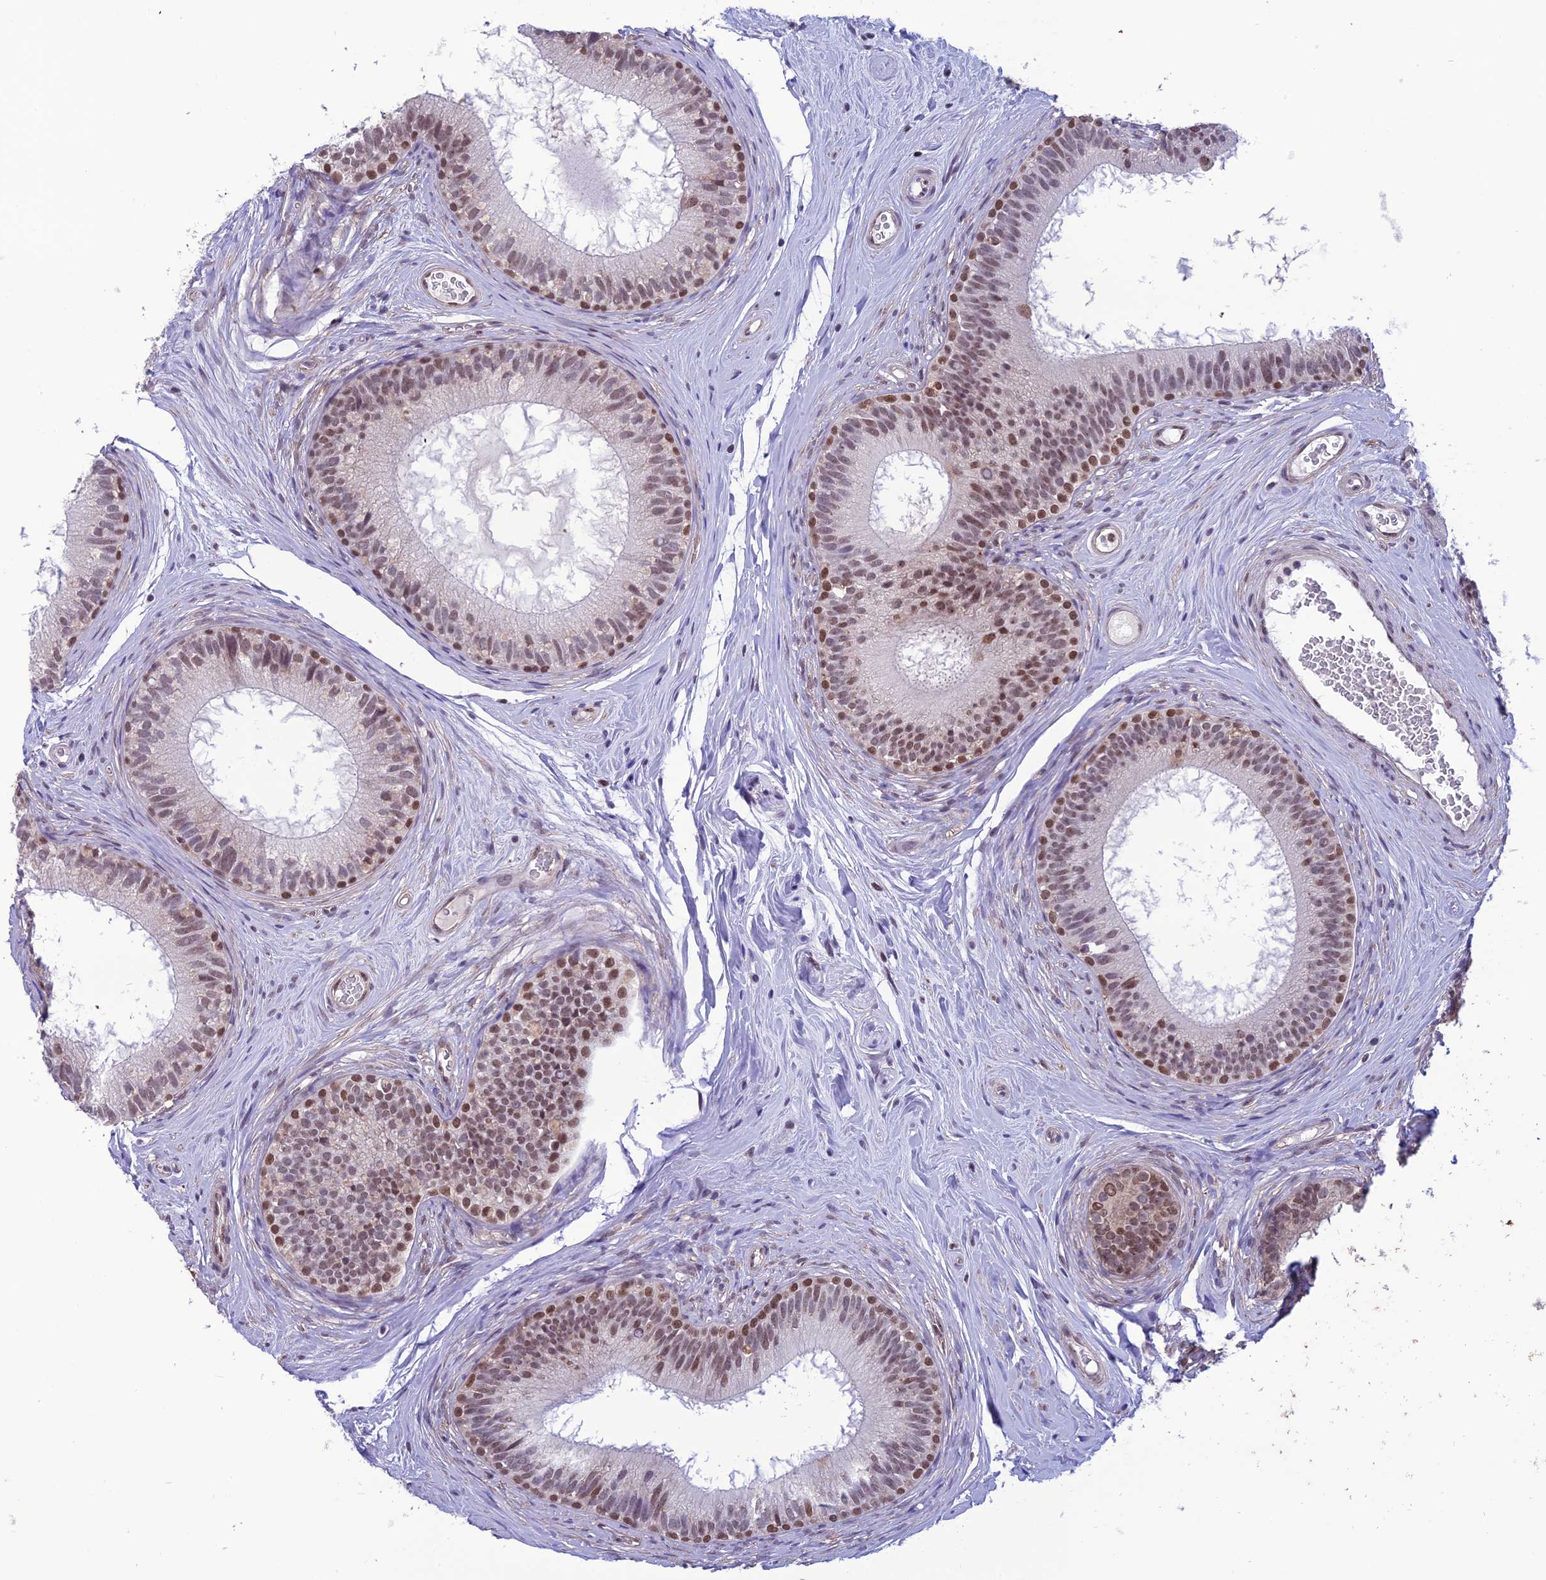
{"staining": {"intensity": "moderate", "quantity": ">75%", "location": "nuclear"}, "tissue": "epididymis", "cell_type": "Glandular cells", "image_type": "normal", "snomed": [{"axis": "morphology", "description": "Normal tissue, NOS"}, {"axis": "topography", "description": "Epididymis"}], "caption": "This is a micrograph of immunohistochemistry staining of unremarkable epididymis, which shows moderate expression in the nuclear of glandular cells.", "gene": "MIS12", "patient": {"sex": "male", "age": 33}}